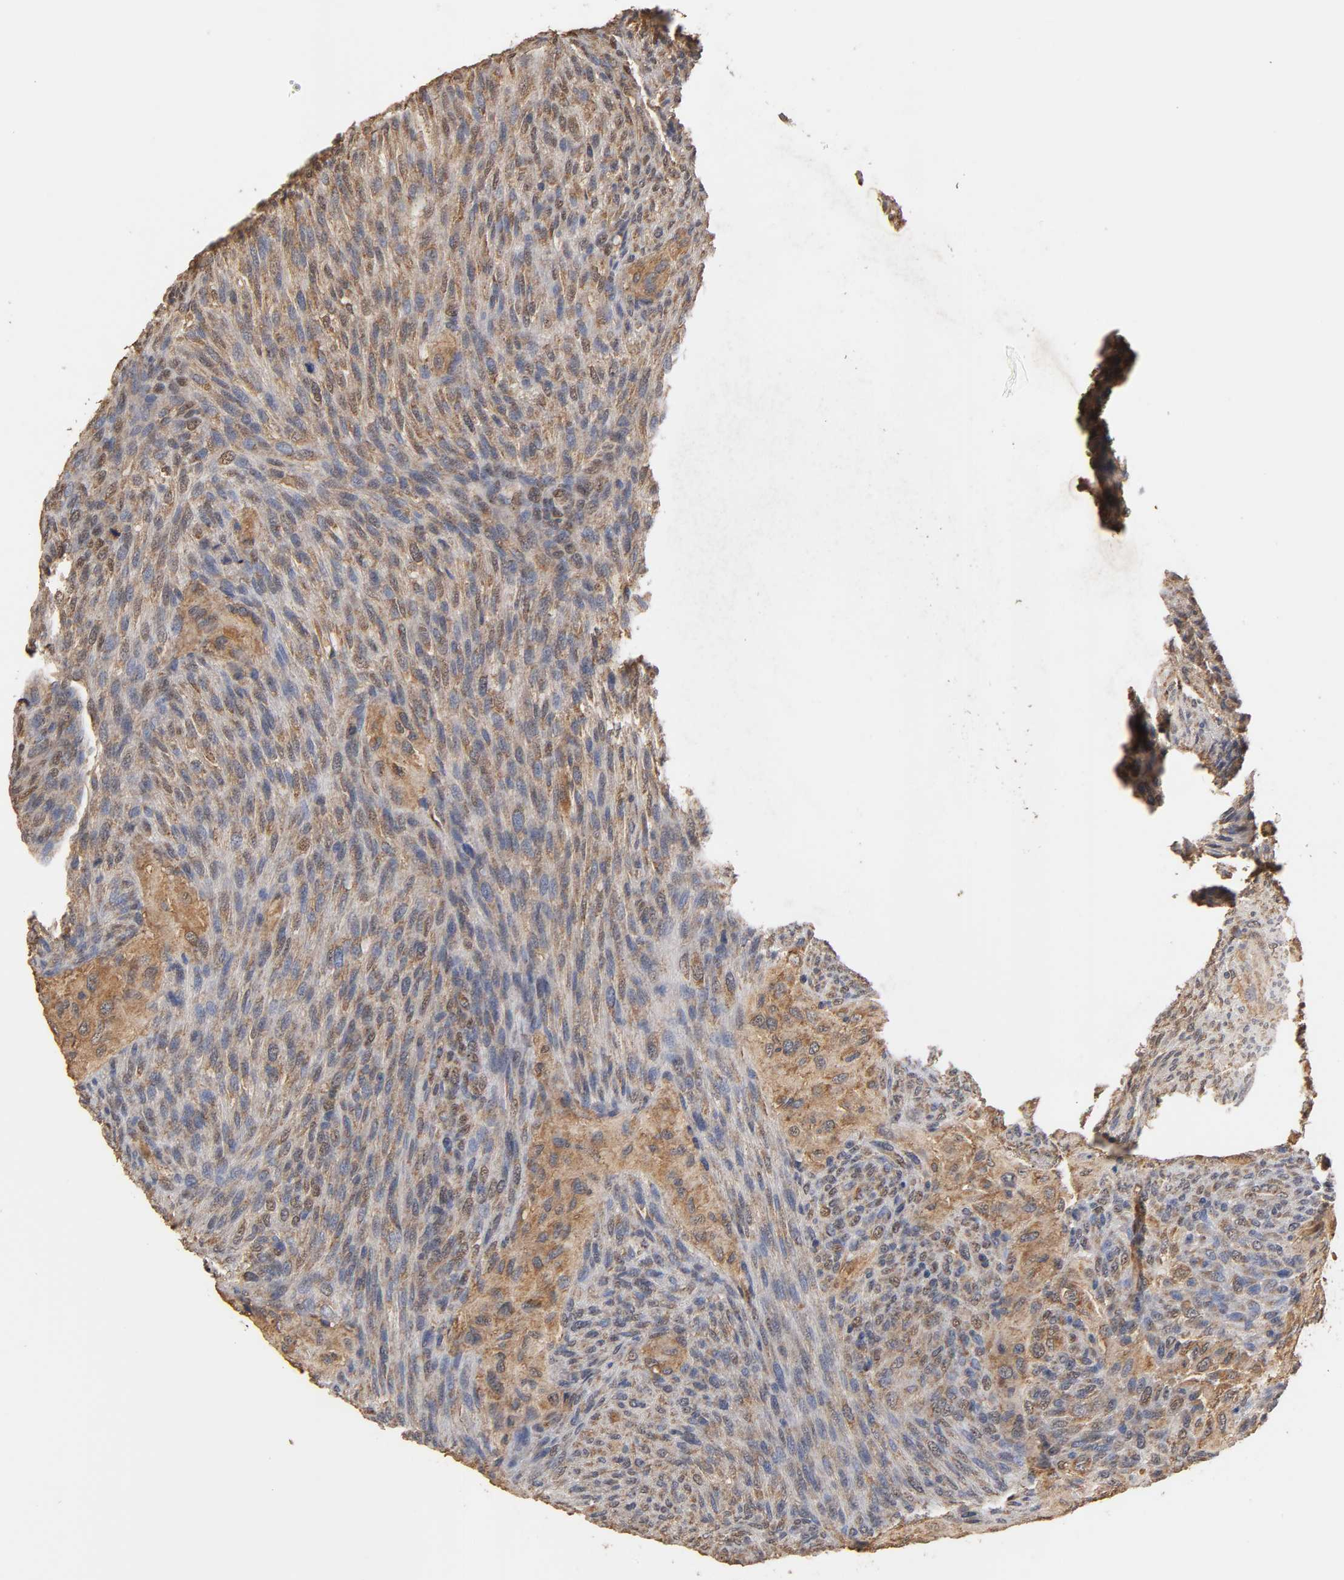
{"staining": {"intensity": "moderate", "quantity": ">75%", "location": "cytoplasmic/membranous"}, "tissue": "glioma", "cell_type": "Tumor cells", "image_type": "cancer", "snomed": [{"axis": "morphology", "description": "Glioma, malignant, High grade"}, {"axis": "topography", "description": "Cerebral cortex"}], "caption": "Immunohistochemical staining of glioma displays moderate cytoplasmic/membranous protein staining in approximately >75% of tumor cells.", "gene": "PKN1", "patient": {"sex": "female", "age": 55}}